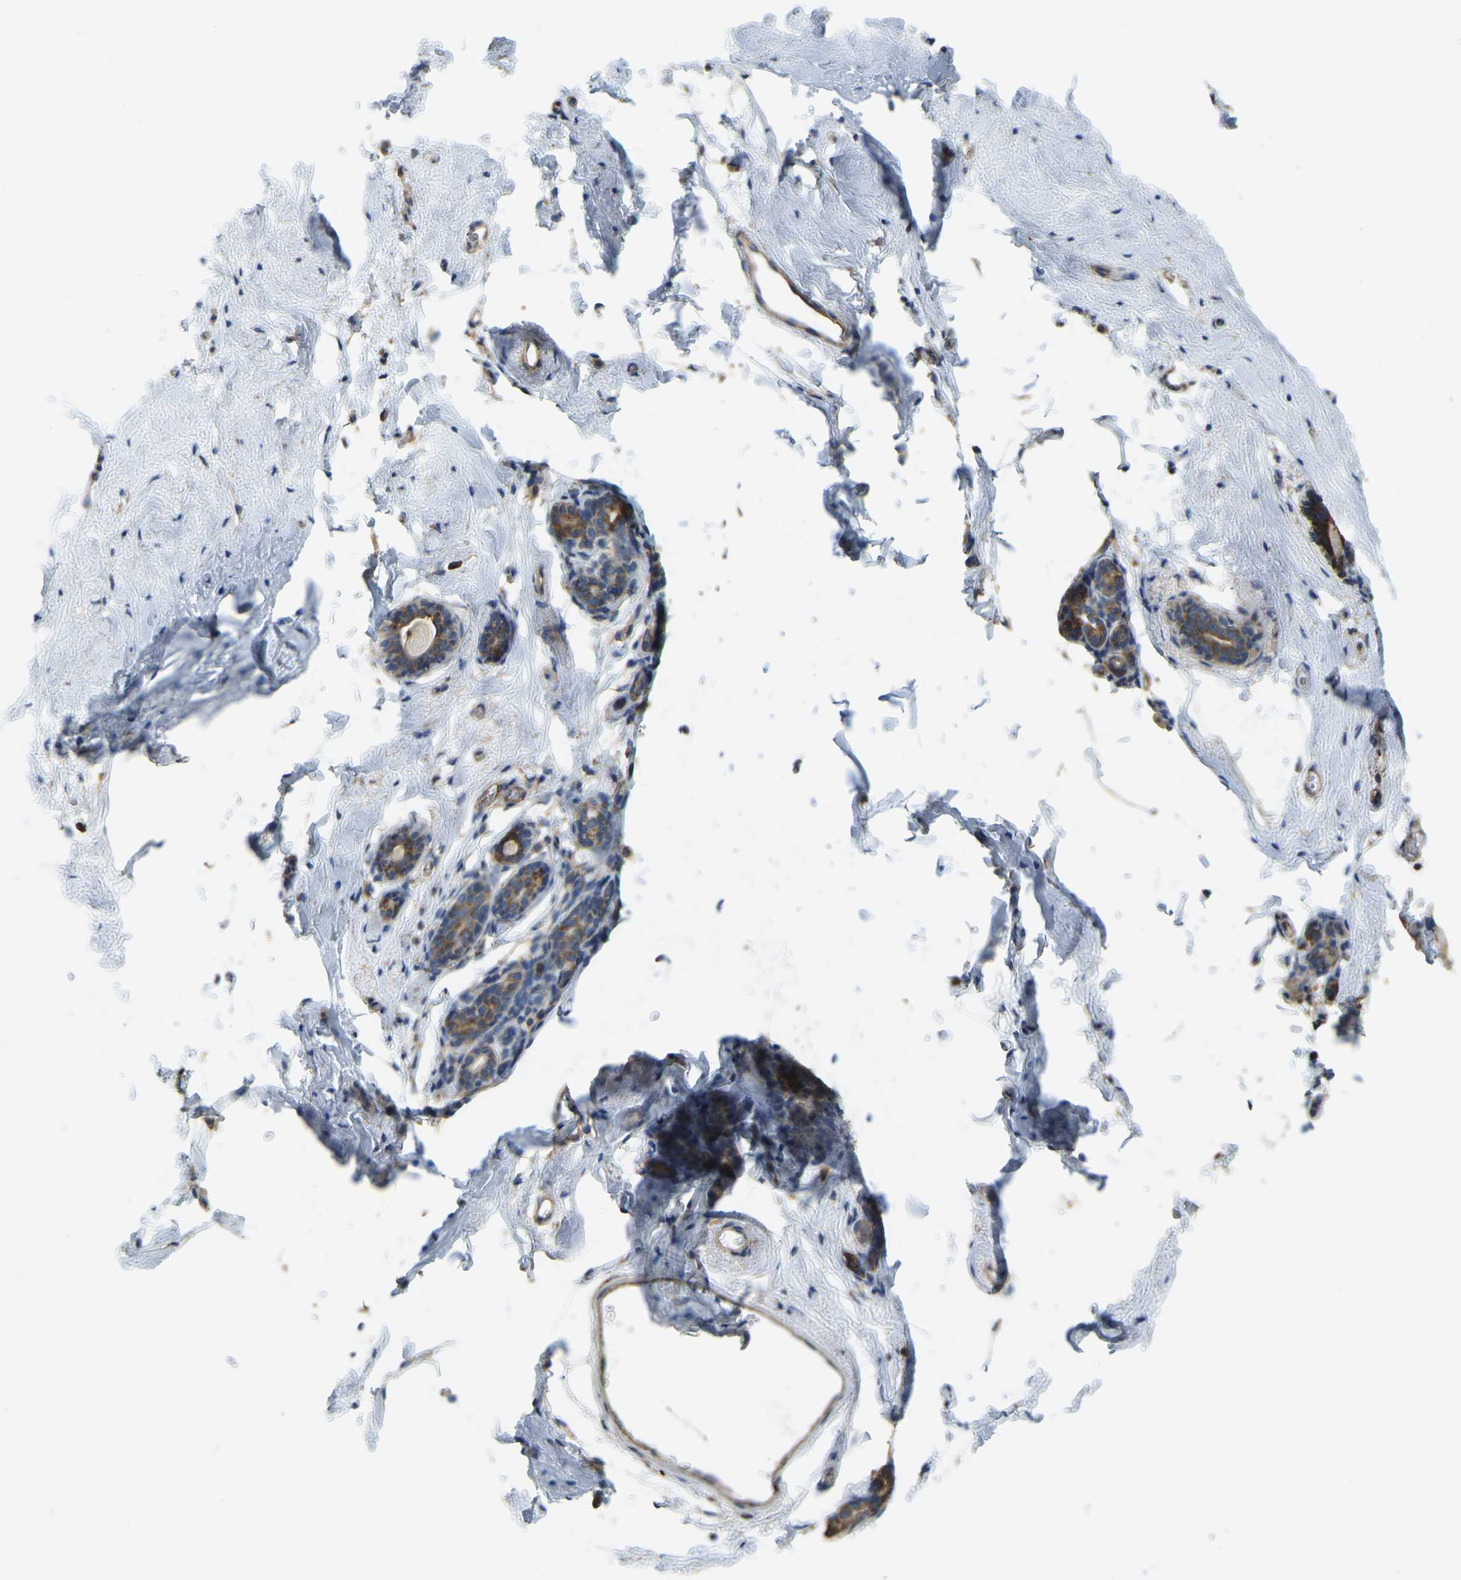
{"staining": {"intensity": "negative", "quantity": "none", "location": "none"}, "tissue": "breast", "cell_type": "Adipocytes", "image_type": "normal", "snomed": [{"axis": "morphology", "description": "Normal tissue, NOS"}, {"axis": "topography", "description": "Breast"}], "caption": "Immunohistochemical staining of unremarkable breast demonstrates no significant staining in adipocytes. (DAB (3,3'-diaminobenzidine) immunohistochemistry (IHC), high magnification).", "gene": "PSMD7", "patient": {"sex": "female", "age": 62}}